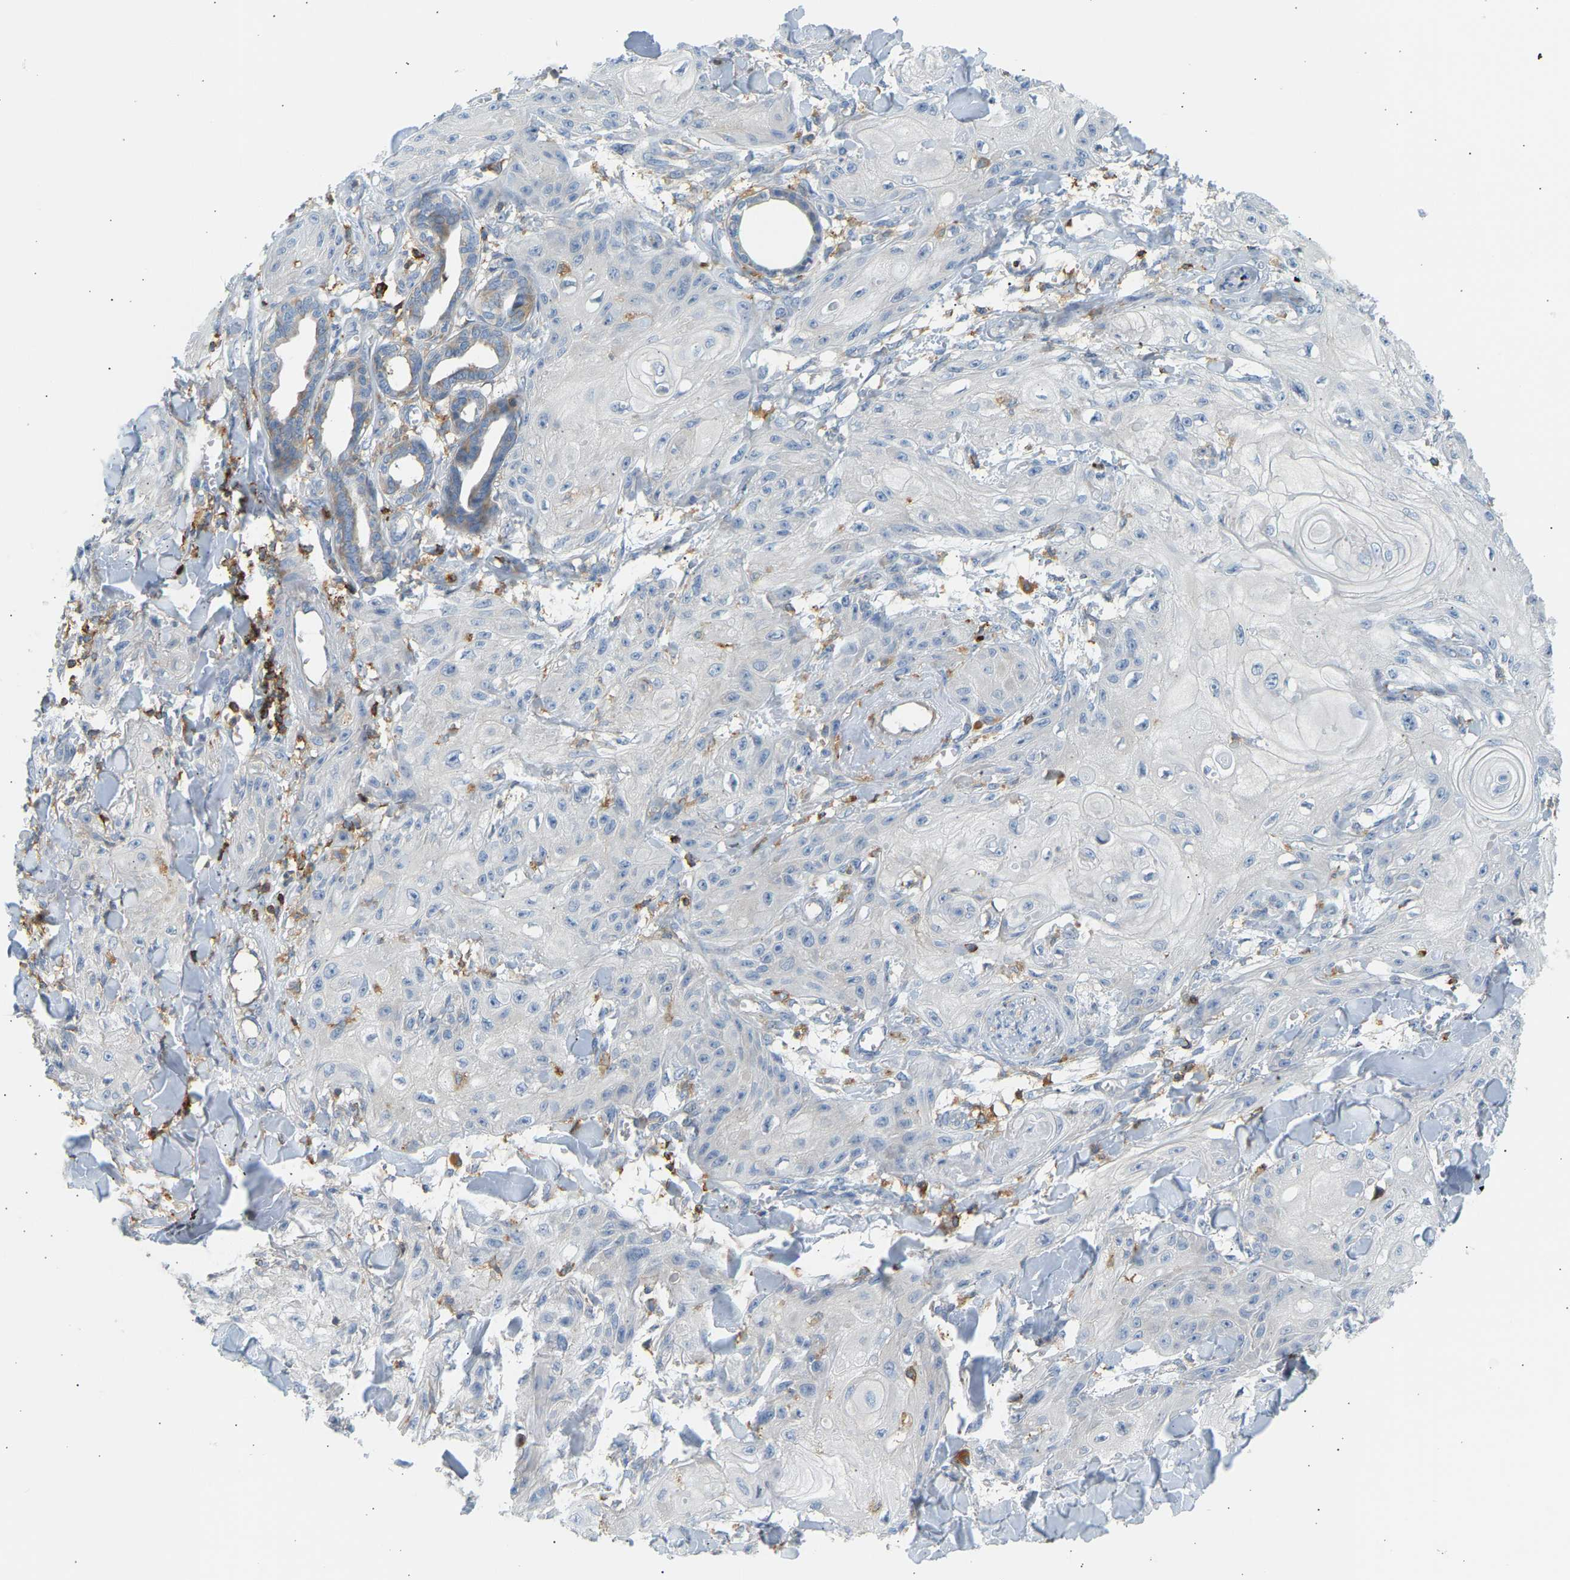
{"staining": {"intensity": "negative", "quantity": "none", "location": "none"}, "tissue": "skin cancer", "cell_type": "Tumor cells", "image_type": "cancer", "snomed": [{"axis": "morphology", "description": "Squamous cell carcinoma, NOS"}, {"axis": "topography", "description": "Skin"}], "caption": "Tumor cells show no significant protein expression in skin cancer.", "gene": "FNBP1", "patient": {"sex": "male", "age": 74}}